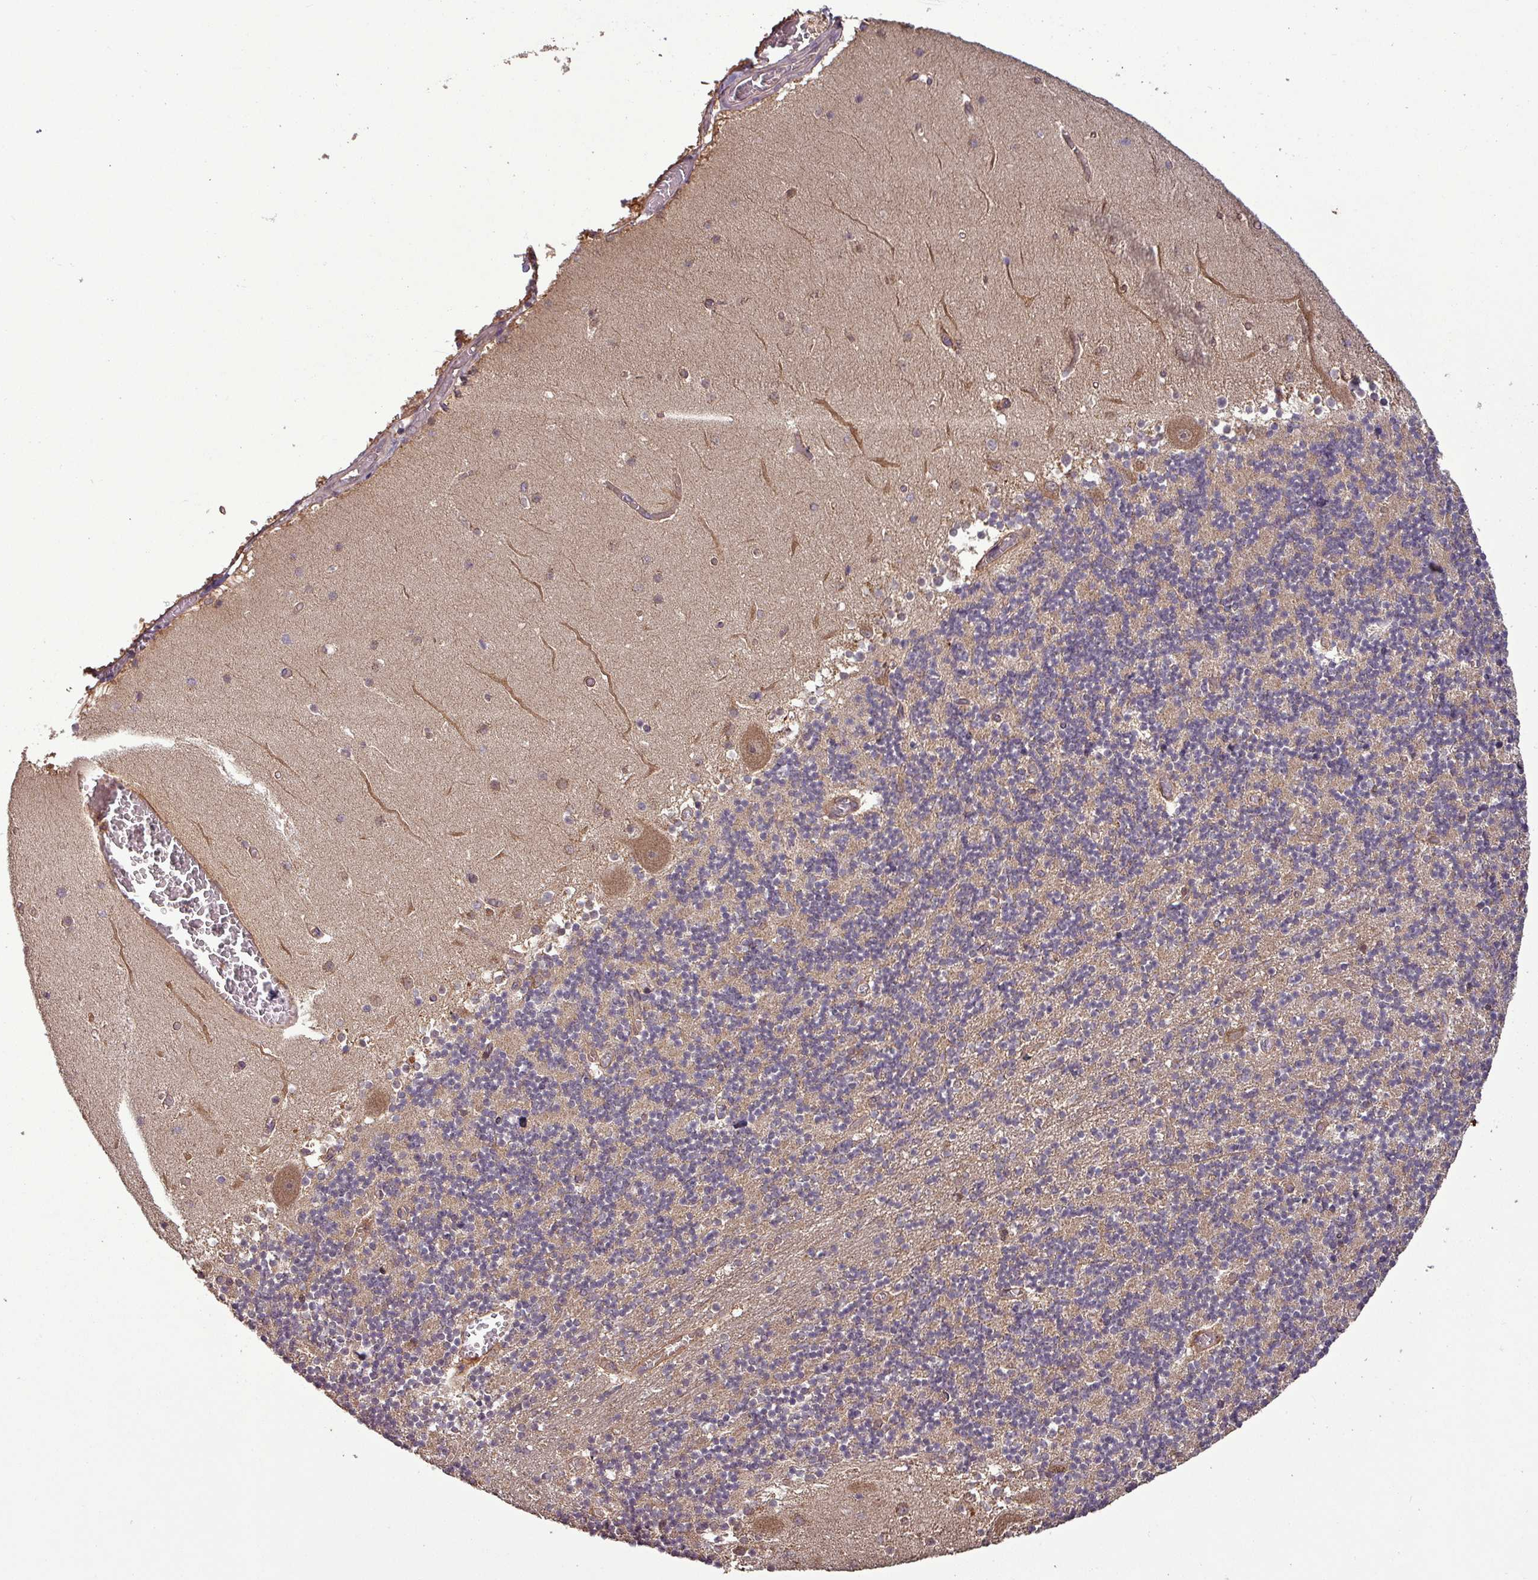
{"staining": {"intensity": "weak", "quantity": "25%-75%", "location": "cytoplasmic/membranous"}, "tissue": "cerebellum", "cell_type": "Cells in granular layer", "image_type": "normal", "snomed": [{"axis": "morphology", "description": "Normal tissue, NOS"}, {"axis": "topography", "description": "Cerebellum"}], "caption": "Immunohistochemistry staining of normal cerebellum, which demonstrates low levels of weak cytoplasmic/membranous positivity in about 25%-75% of cells in granular layer indicating weak cytoplasmic/membranous protein positivity. The staining was performed using DAB (brown) for protein detection and nuclei were counterstained in hematoxylin (blue).", "gene": "NT5C3A", "patient": {"sex": "female", "age": 28}}